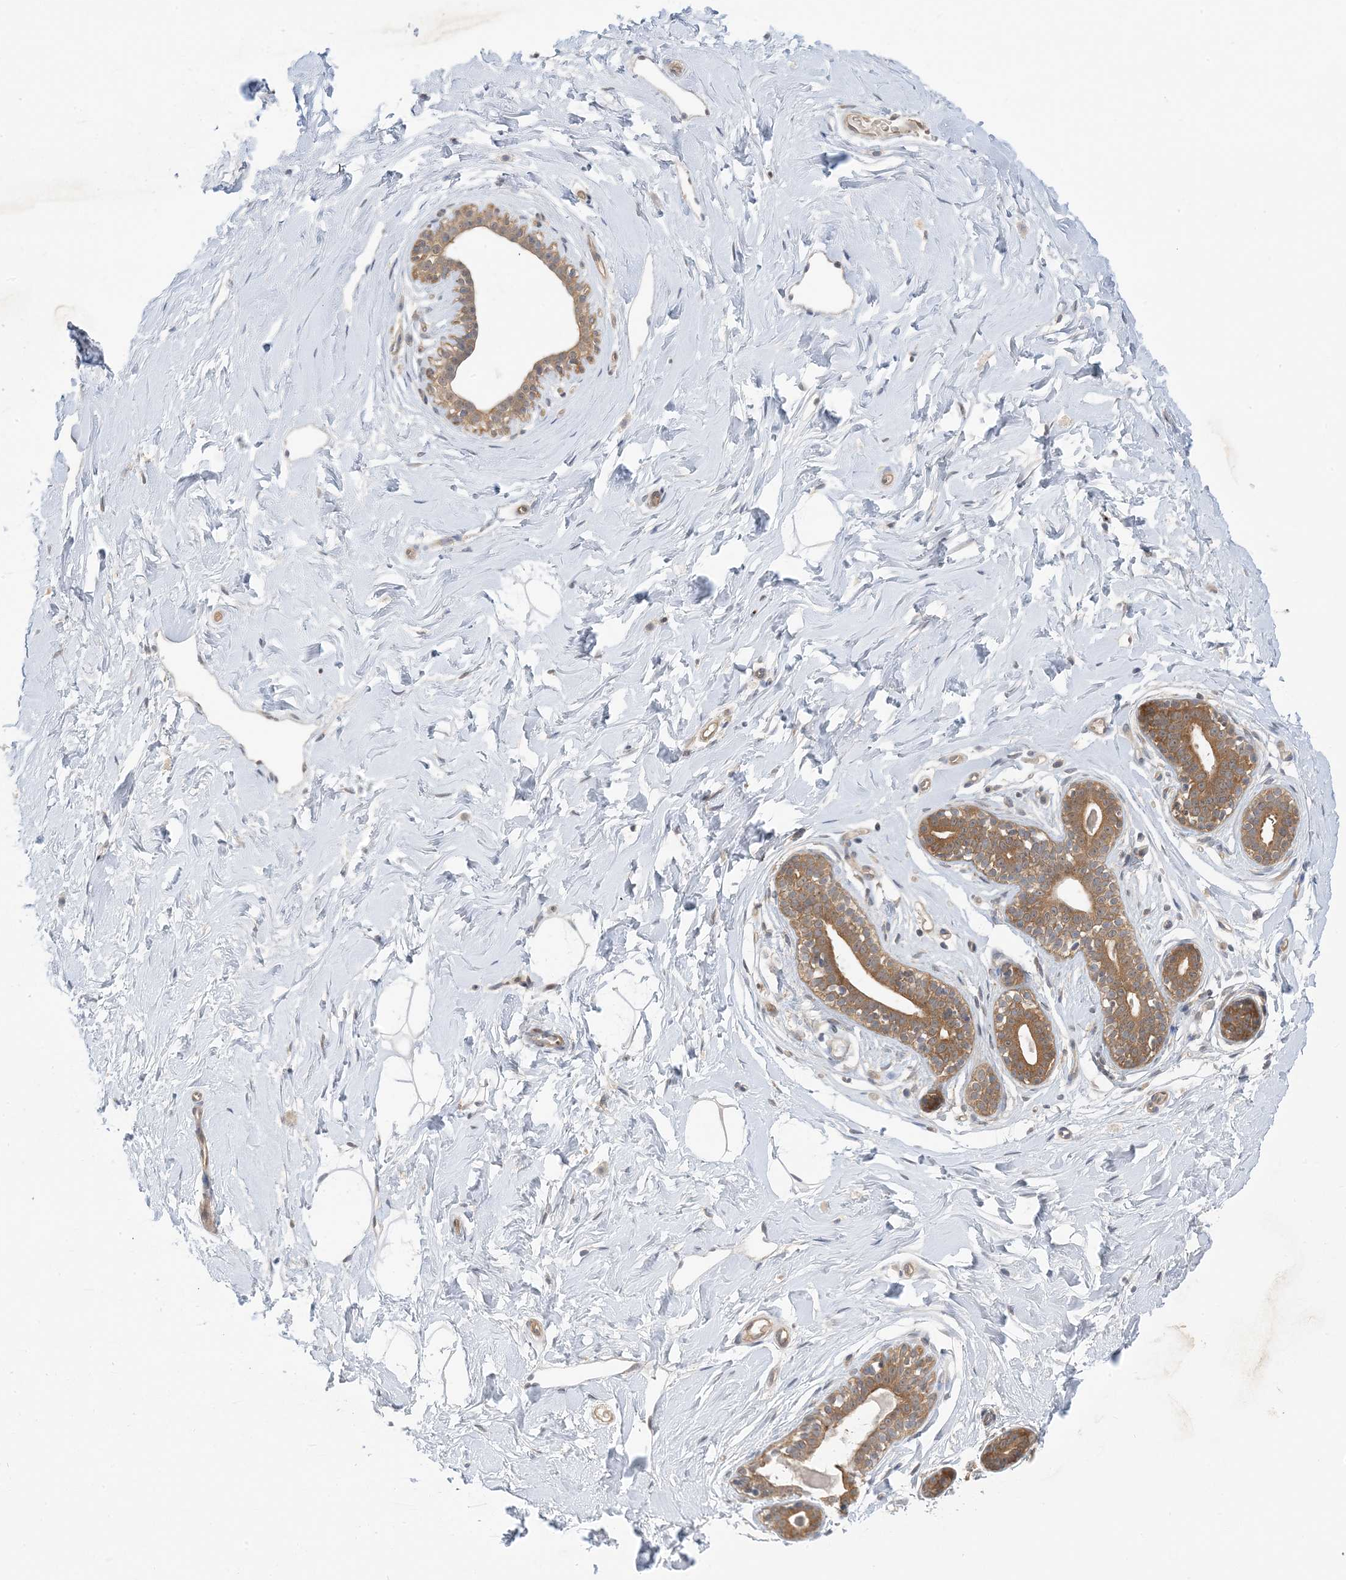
{"staining": {"intensity": "negative", "quantity": "none", "location": "none"}, "tissue": "breast", "cell_type": "Adipocytes", "image_type": "normal", "snomed": [{"axis": "morphology", "description": "Normal tissue, NOS"}, {"axis": "morphology", "description": "Adenoma, NOS"}, {"axis": "topography", "description": "Breast"}], "caption": "Protein analysis of unremarkable breast displays no significant expression in adipocytes.", "gene": "WDR26", "patient": {"sex": "female", "age": 23}}